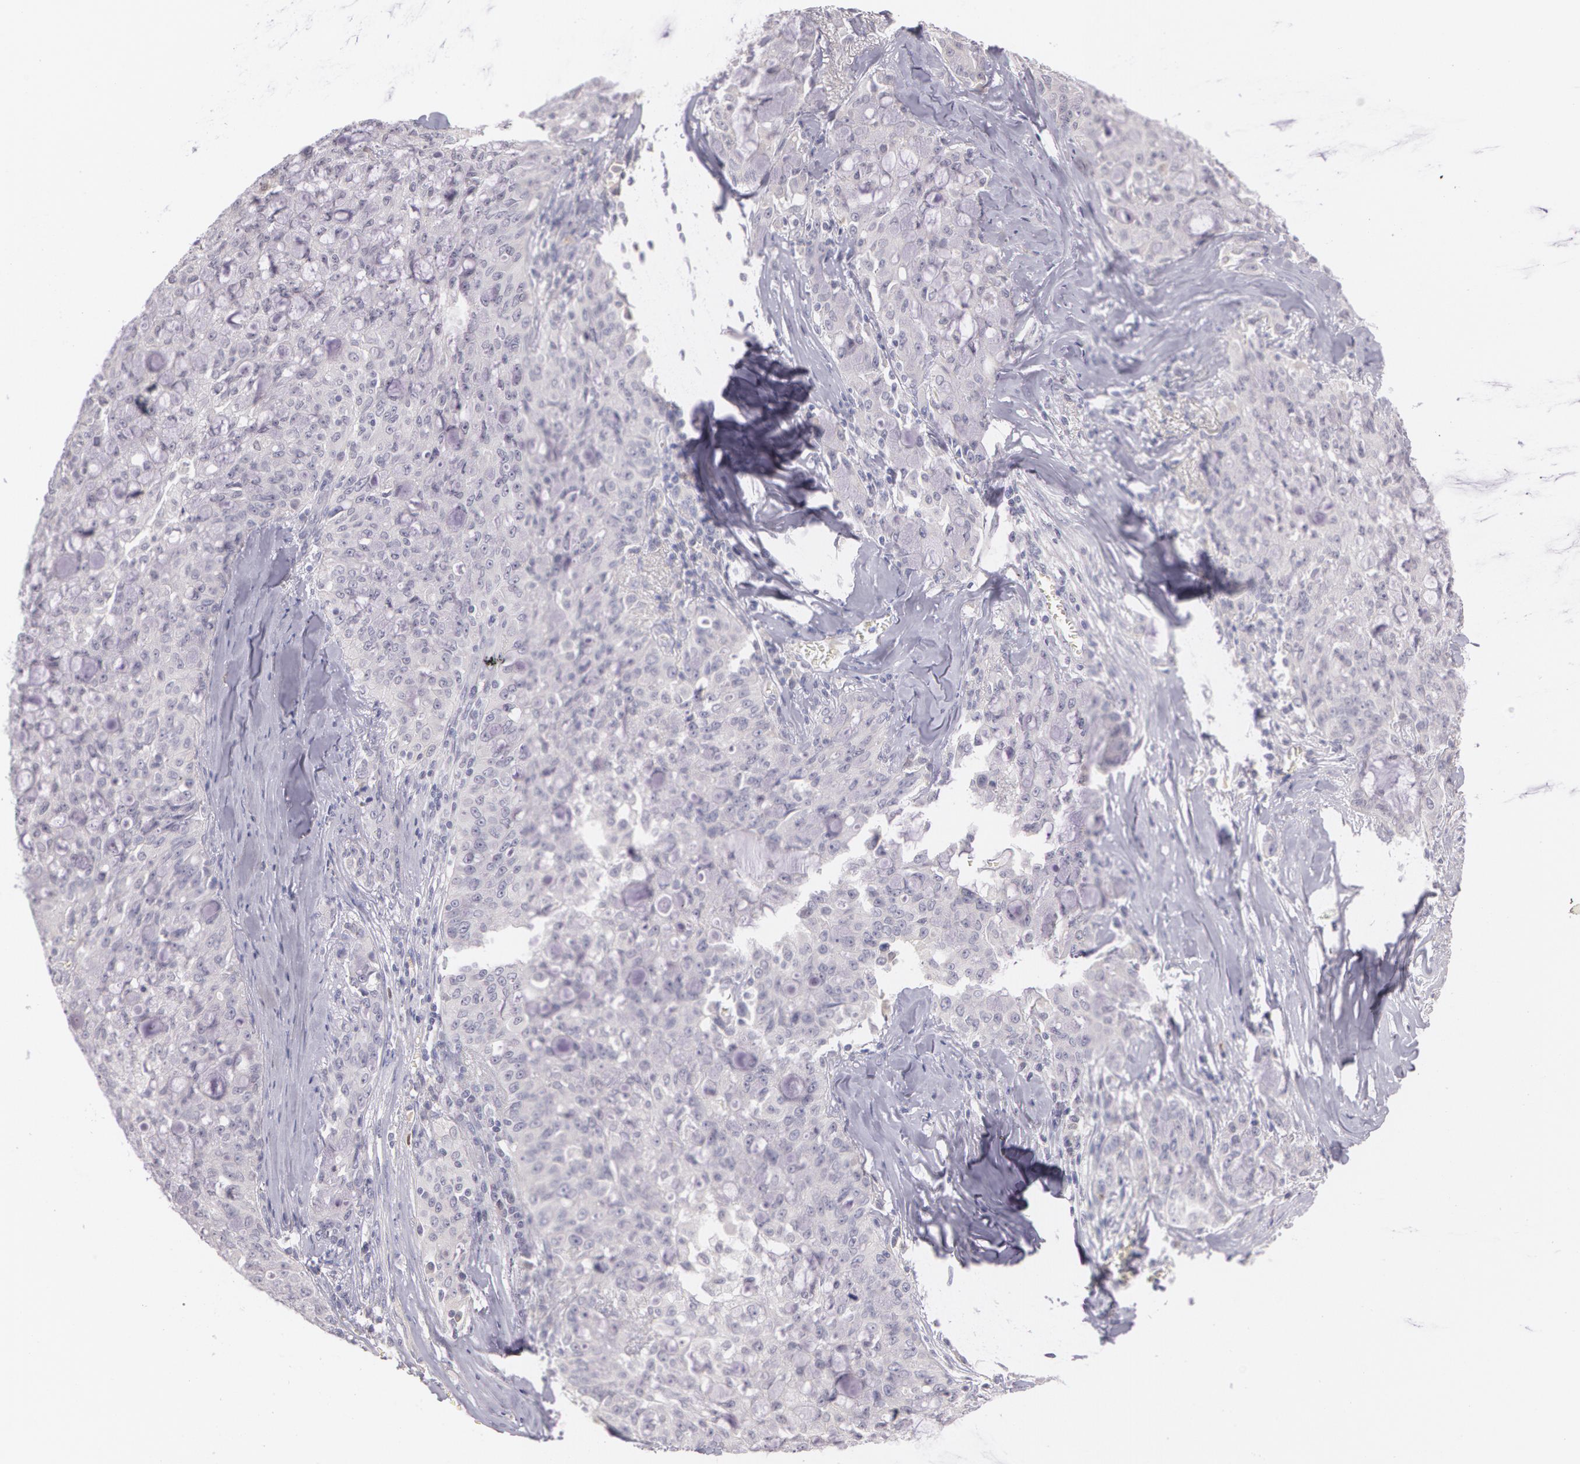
{"staining": {"intensity": "negative", "quantity": "none", "location": "none"}, "tissue": "lung cancer", "cell_type": "Tumor cells", "image_type": "cancer", "snomed": [{"axis": "morphology", "description": "Adenocarcinoma, NOS"}, {"axis": "topography", "description": "Lung"}], "caption": "A photomicrograph of human lung adenocarcinoma is negative for staining in tumor cells.", "gene": "LBP", "patient": {"sex": "female", "age": 44}}